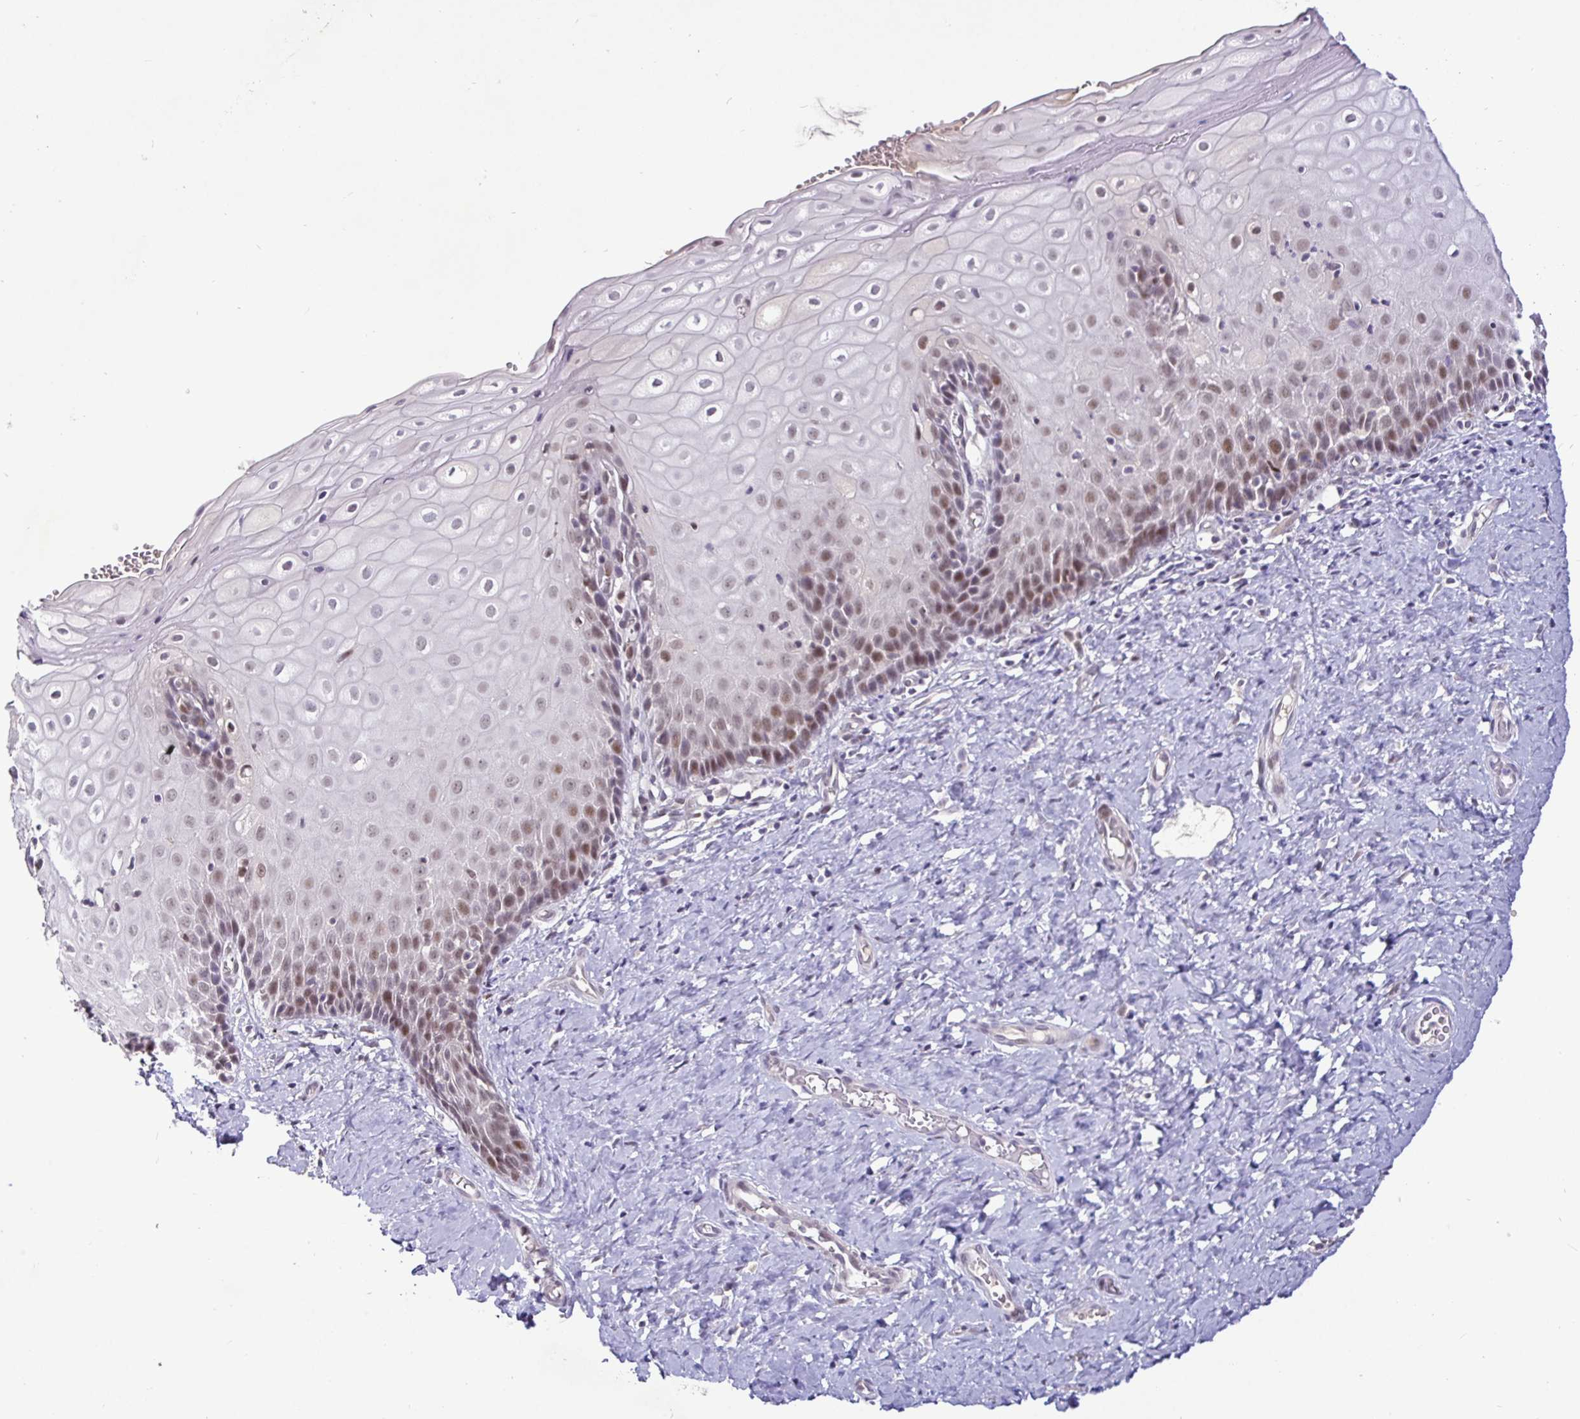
{"staining": {"intensity": "moderate", "quantity": ">75%", "location": "nuclear"}, "tissue": "cervix", "cell_type": "Glandular cells", "image_type": "normal", "snomed": [{"axis": "morphology", "description": "Normal tissue, NOS"}, {"axis": "topography", "description": "Cervix"}], "caption": "IHC of benign cervix exhibits medium levels of moderate nuclear staining in about >75% of glandular cells.", "gene": "NUP188", "patient": {"sex": "female", "age": 37}}